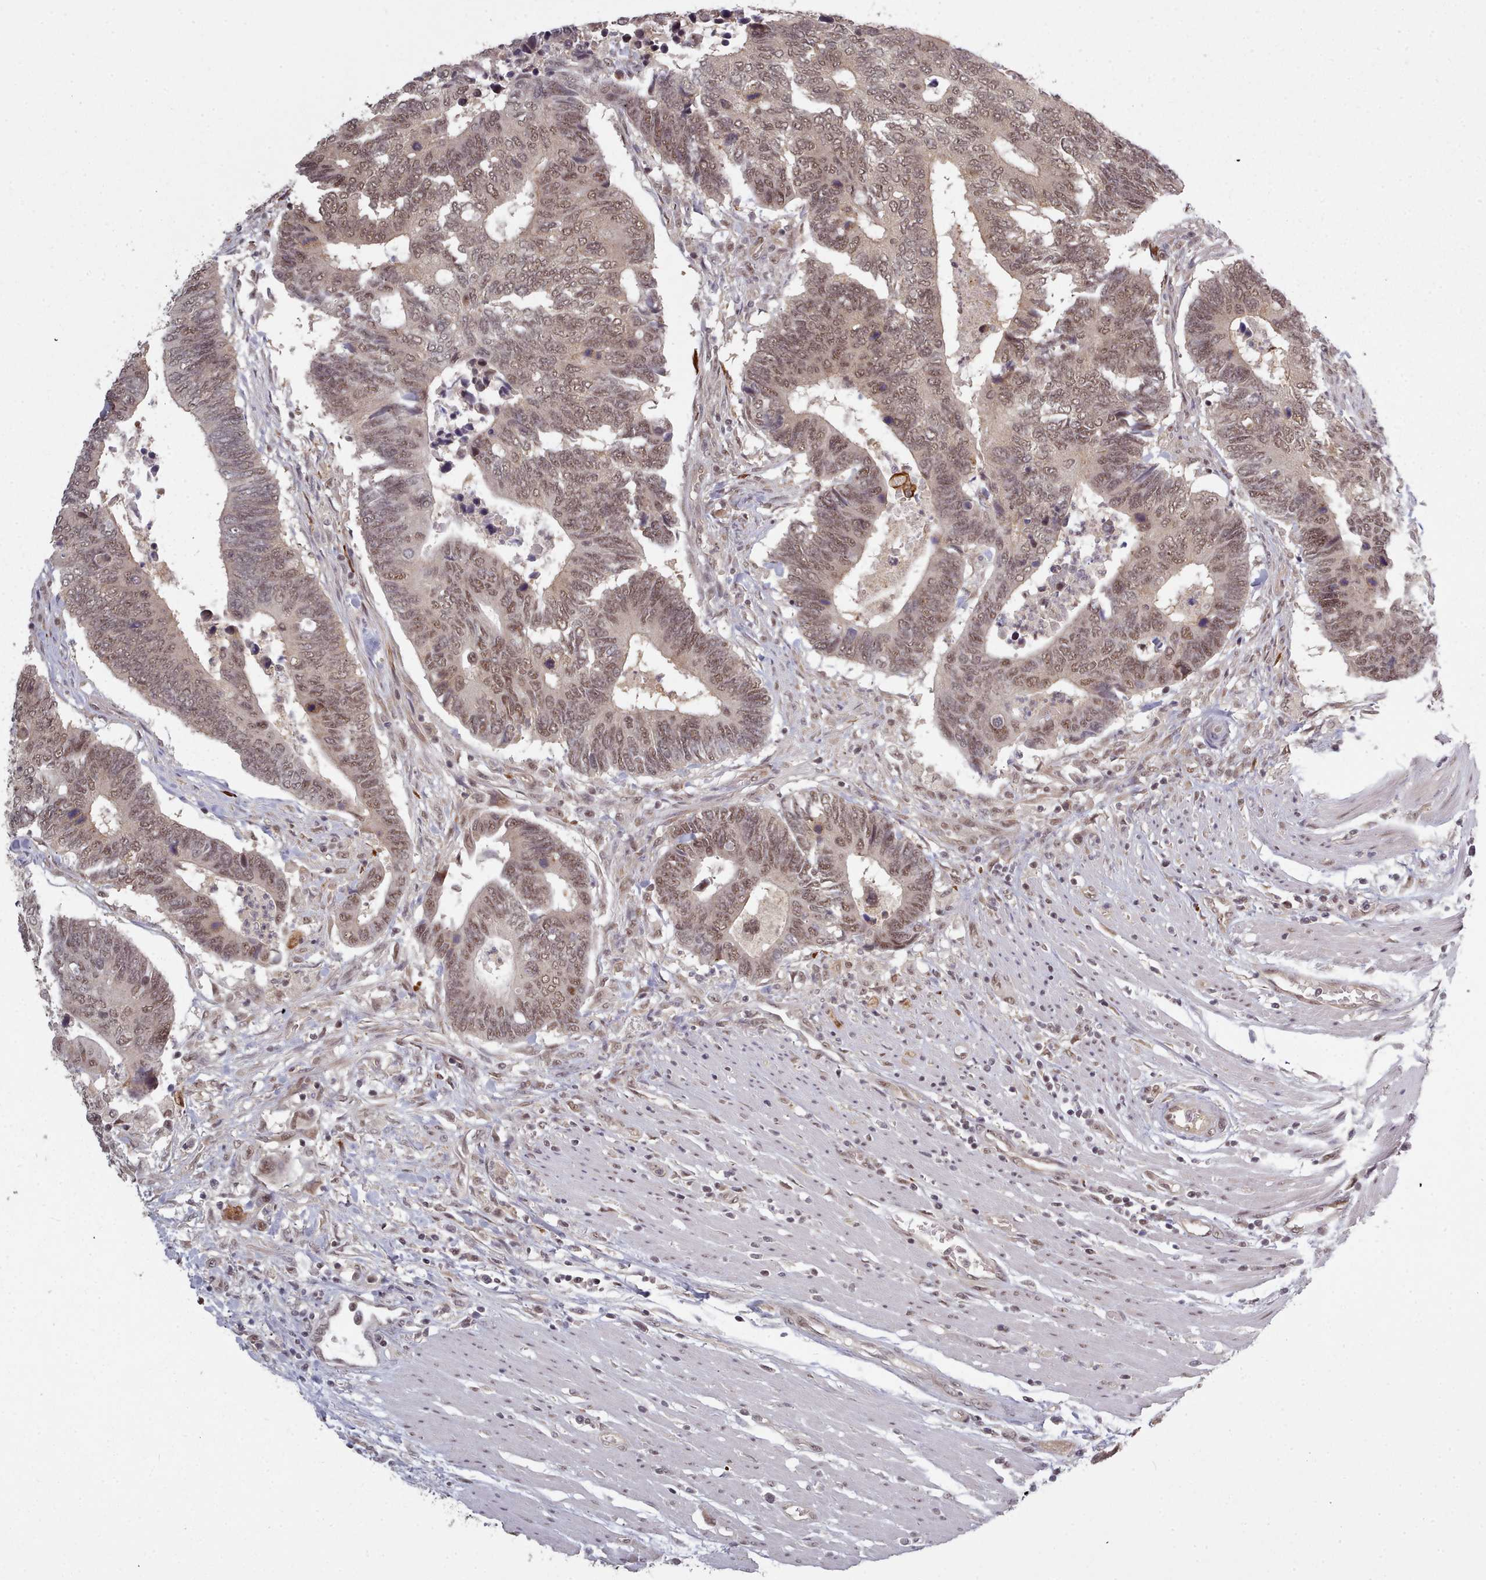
{"staining": {"intensity": "weak", "quantity": ">75%", "location": "nuclear"}, "tissue": "colorectal cancer", "cell_type": "Tumor cells", "image_type": "cancer", "snomed": [{"axis": "morphology", "description": "Adenocarcinoma, NOS"}, {"axis": "topography", "description": "Colon"}], "caption": "A brown stain shows weak nuclear expression of a protein in colorectal cancer (adenocarcinoma) tumor cells.", "gene": "DHX8", "patient": {"sex": "male", "age": 87}}